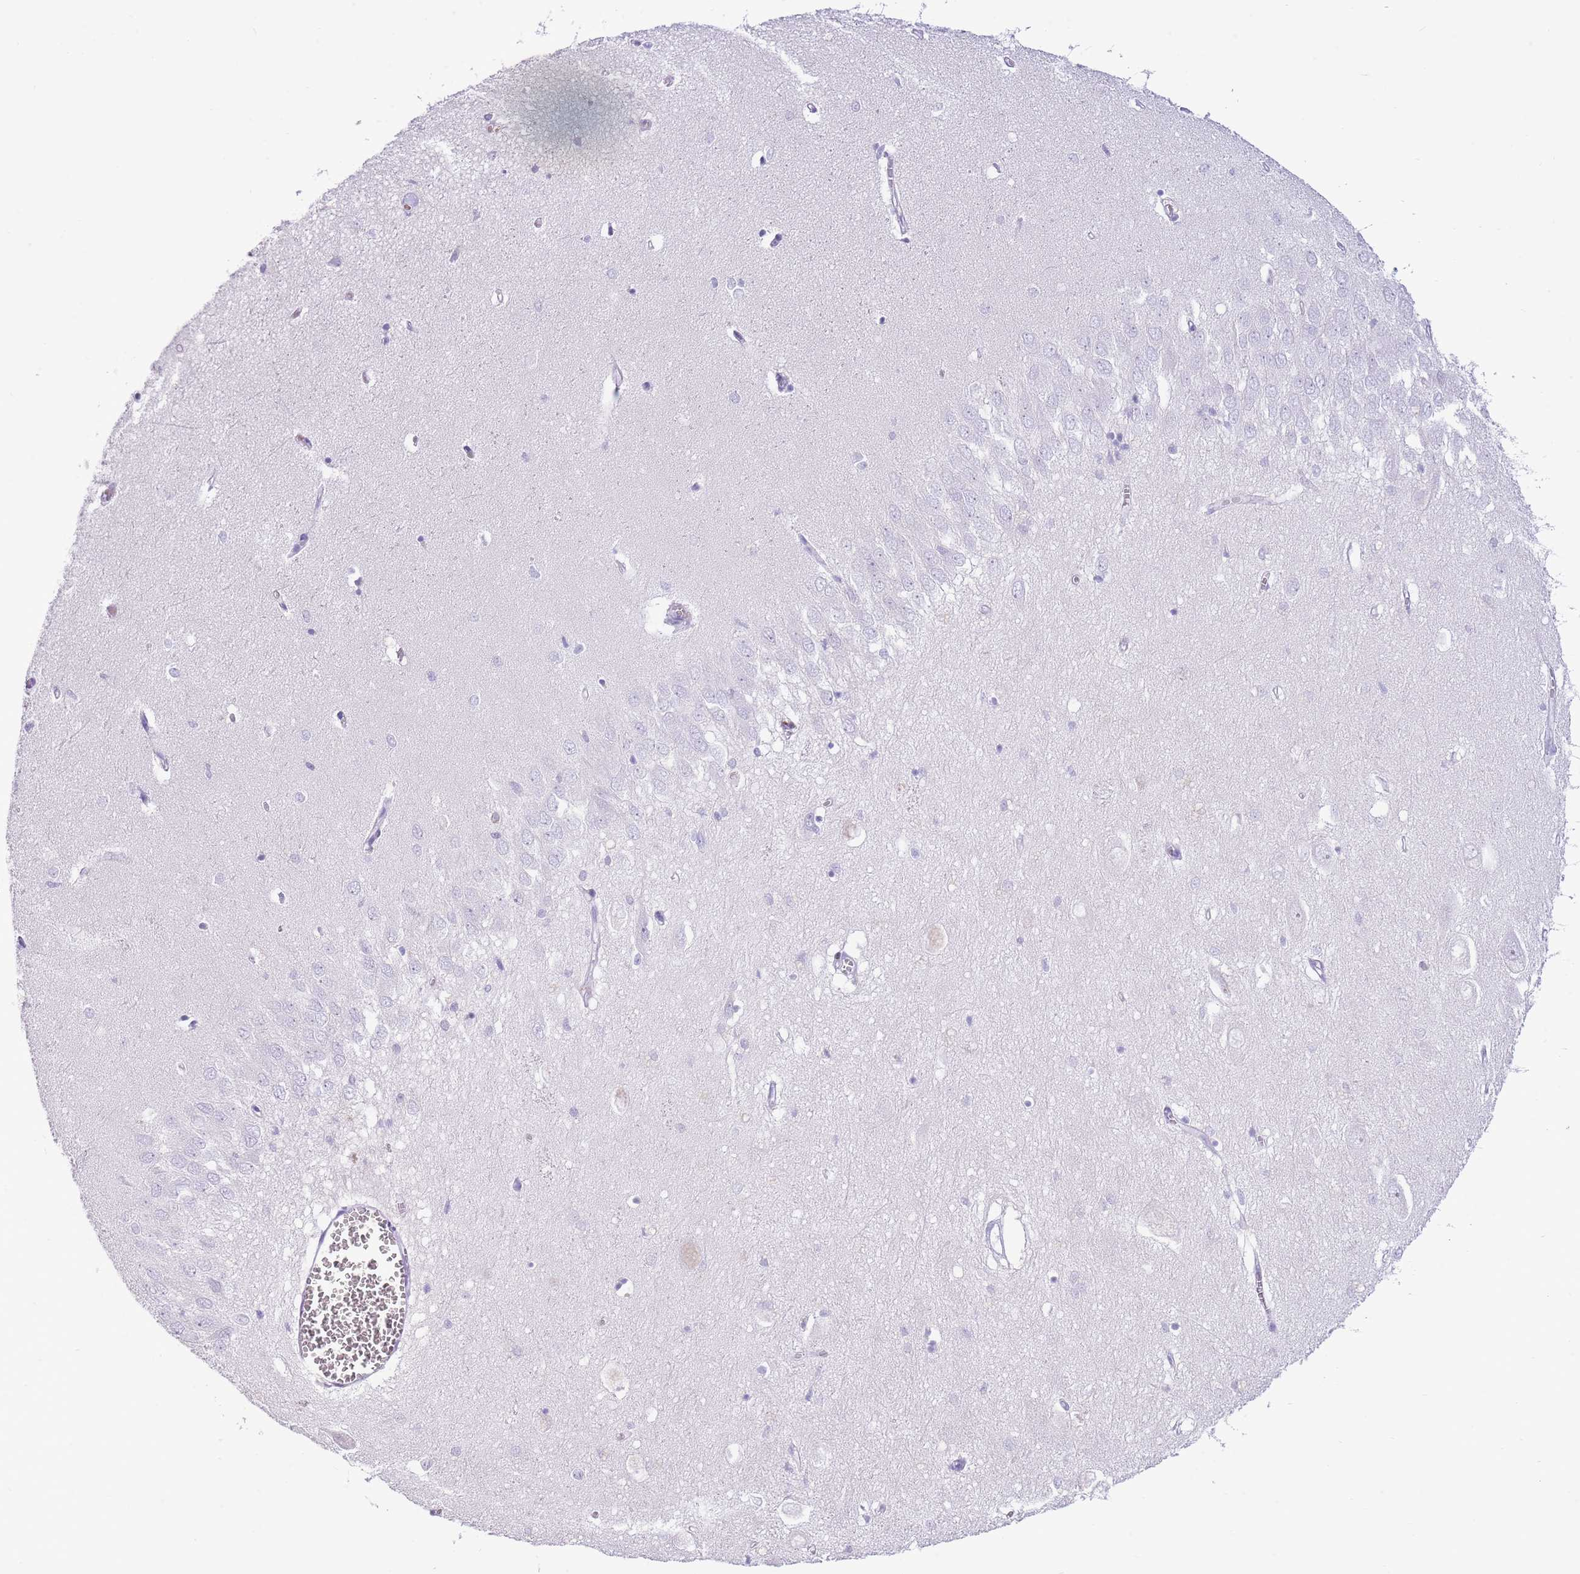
{"staining": {"intensity": "negative", "quantity": "none", "location": "none"}, "tissue": "hippocampus", "cell_type": "Glial cells", "image_type": "normal", "snomed": [{"axis": "morphology", "description": "Normal tissue, NOS"}, {"axis": "topography", "description": "Hippocampus"}], "caption": "Immunohistochemistry of unremarkable human hippocampus demonstrates no expression in glial cells. (Immunohistochemistry (ihc), brightfield microscopy, high magnification).", "gene": "OR4Q3", "patient": {"sex": "female", "age": 64}}